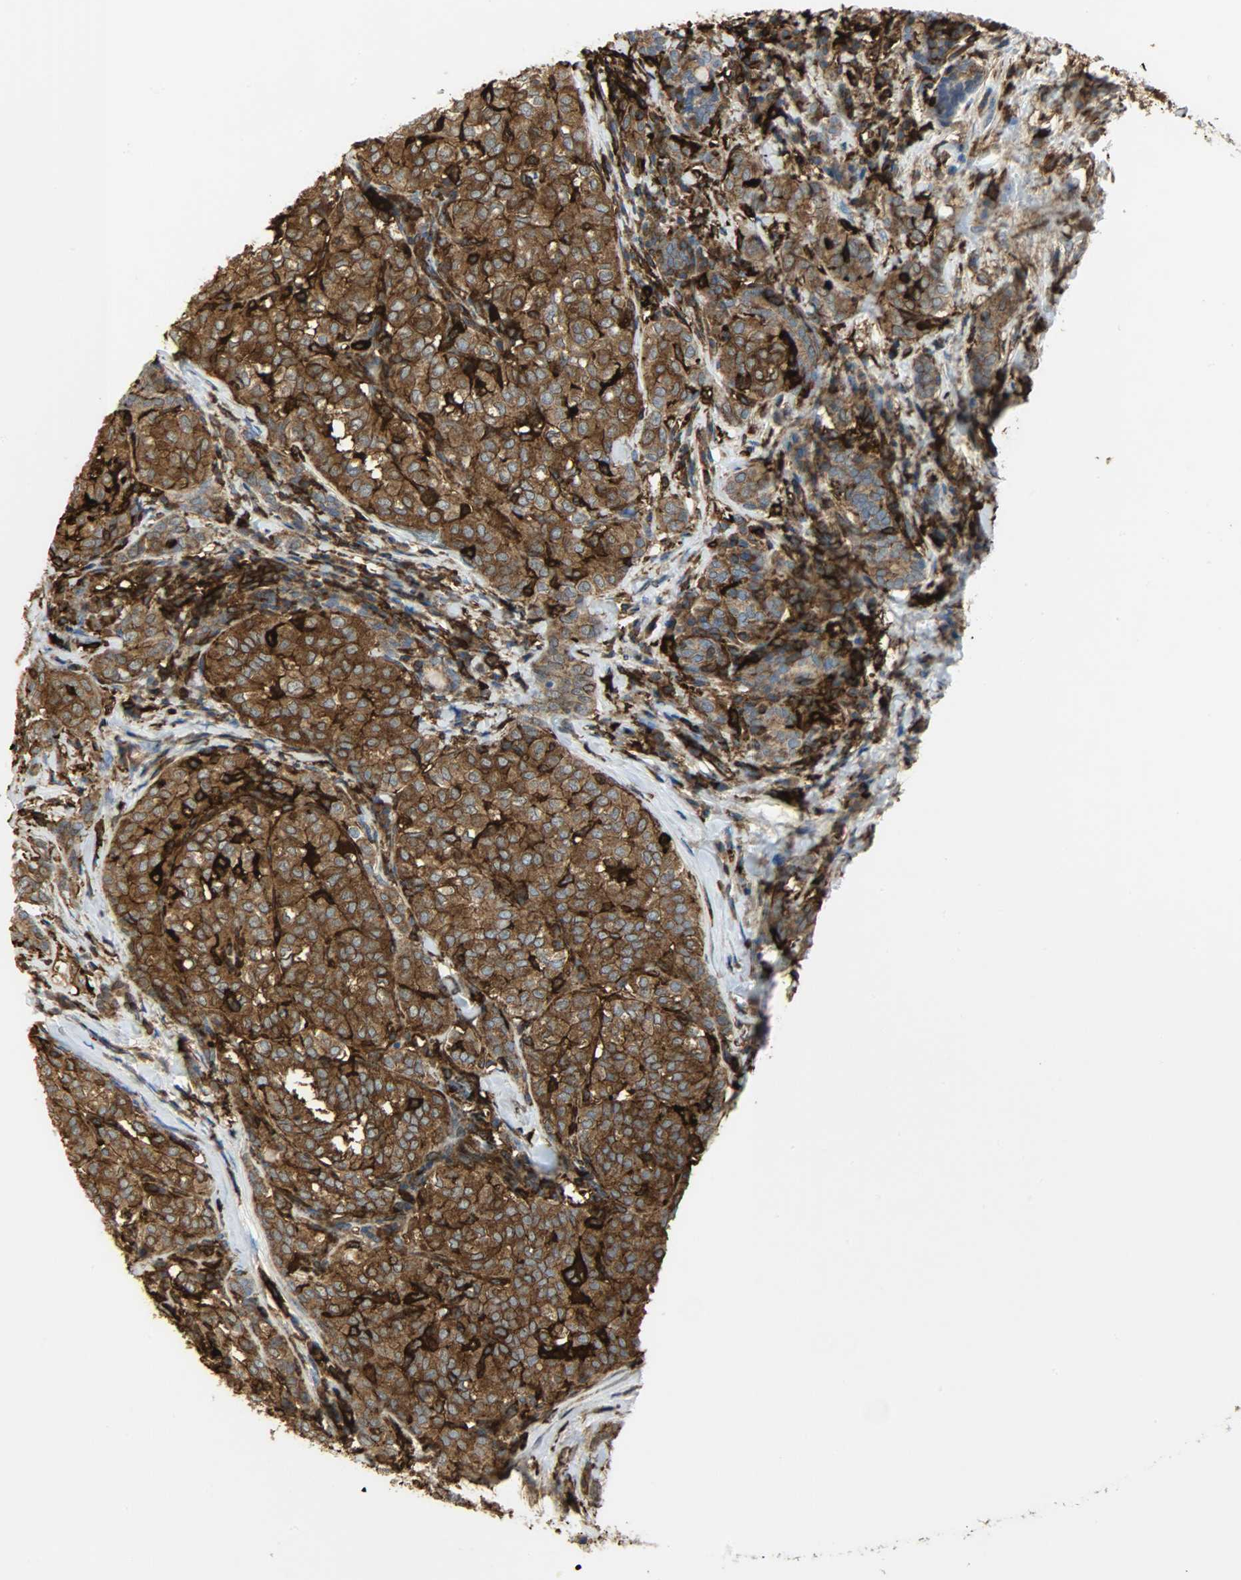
{"staining": {"intensity": "strong", "quantity": ">75%", "location": "cytoplasmic/membranous"}, "tissue": "thyroid cancer", "cell_type": "Tumor cells", "image_type": "cancer", "snomed": [{"axis": "morphology", "description": "Papillary adenocarcinoma, NOS"}, {"axis": "topography", "description": "Thyroid gland"}], "caption": "Thyroid cancer stained with DAB (3,3'-diaminobenzidine) immunohistochemistry (IHC) shows high levels of strong cytoplasmic/membranous expression in about >75% of tumor cells.", "gene": "VASP", "patient": {"sex": "female", "age": 30}}